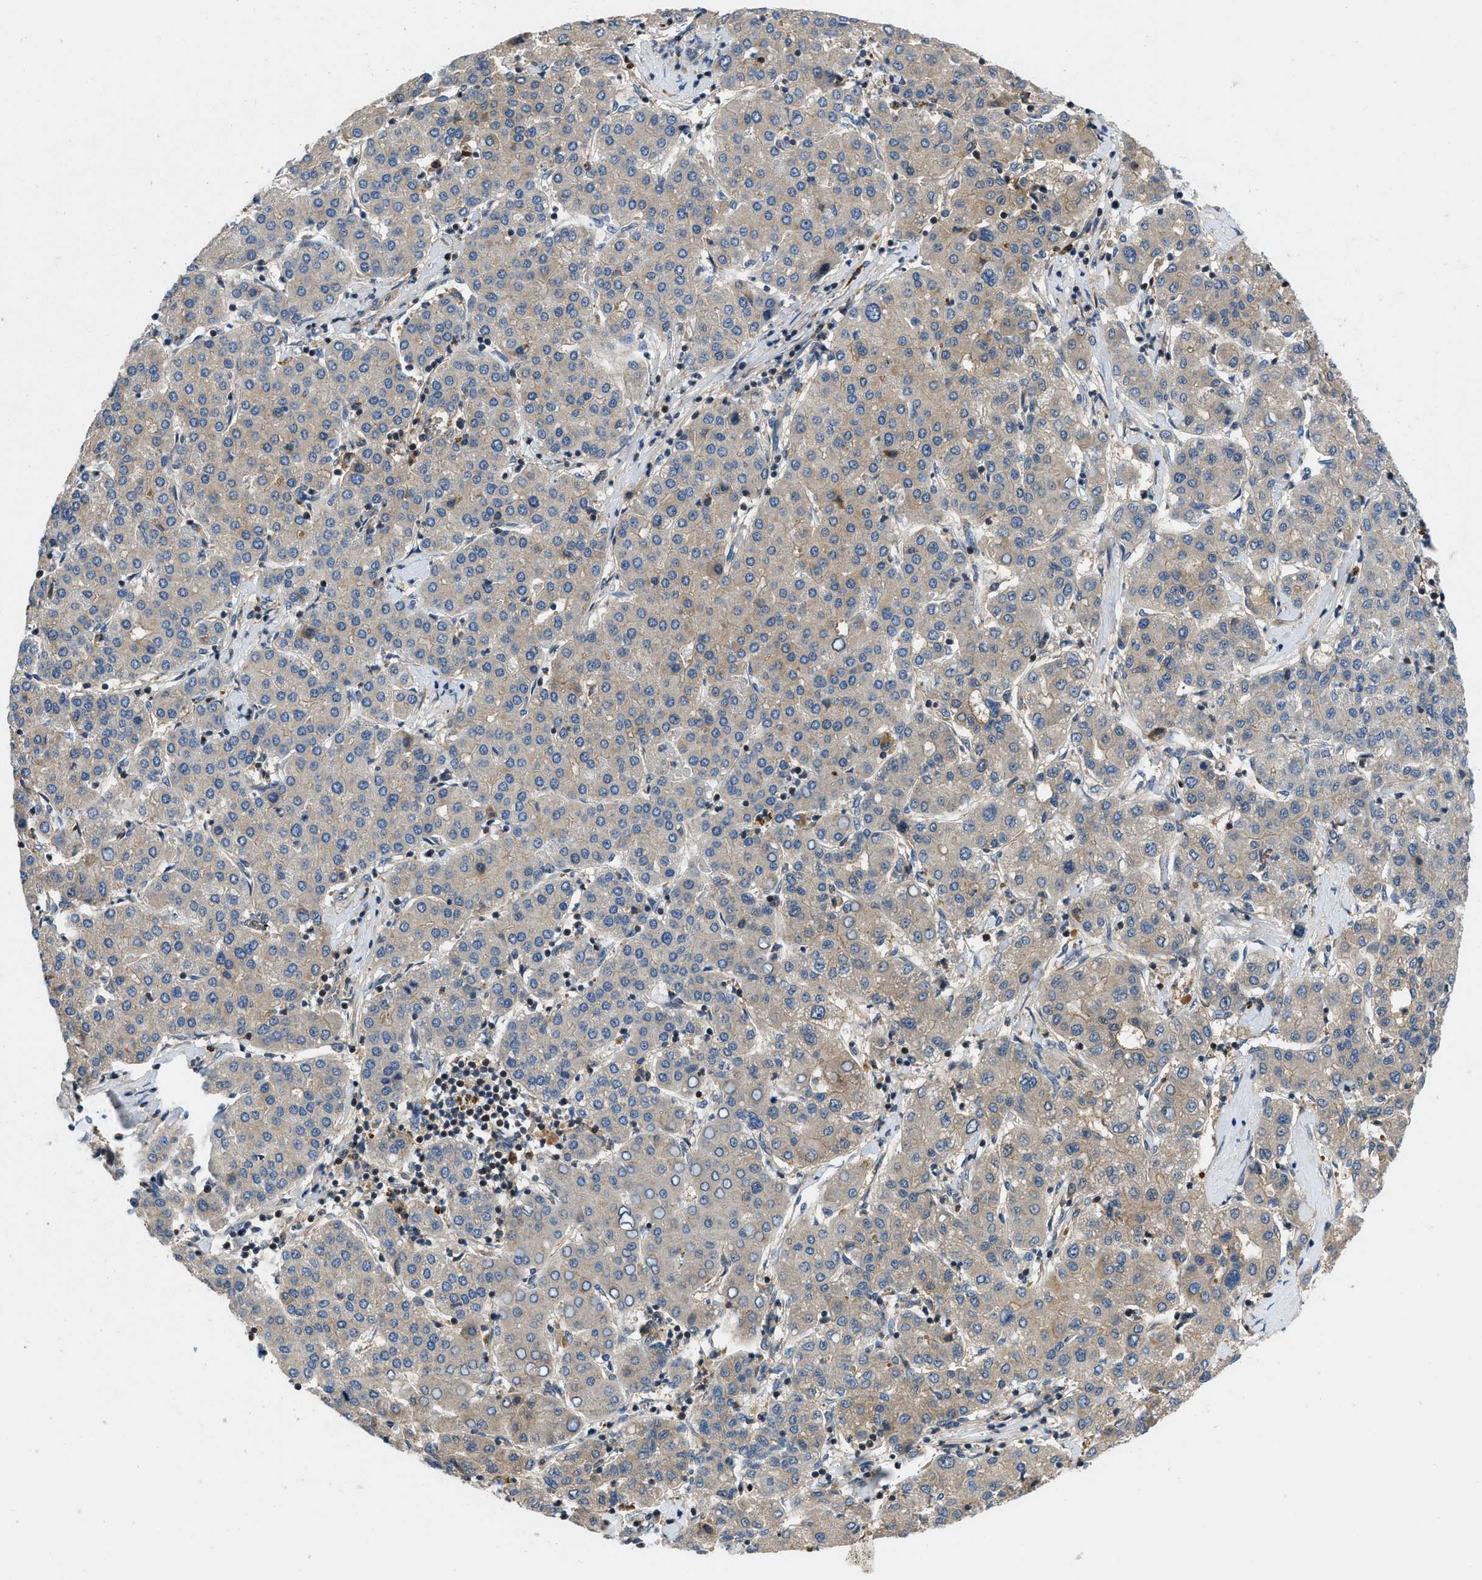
{"staining": {"intensity": "weak", "quantity": "<25%", "location": "cytoplasmic/membranous"}, "tissue": "liver cancer", "cell_type": "Tumor cells", "image_type": "cancer", "snomed": [{"axis": "morphology", "description": "Carcinoma, Hepatocellular, NOS"}, {"axis": "topography", "description": "Liver"}], "caption": "This is an immunohistochemistry (IHC) micrograph of liver cancer. There is no staining in tumor cells.", "gene": "GPR31", "patient": {"sex": "male", "age": 65}}